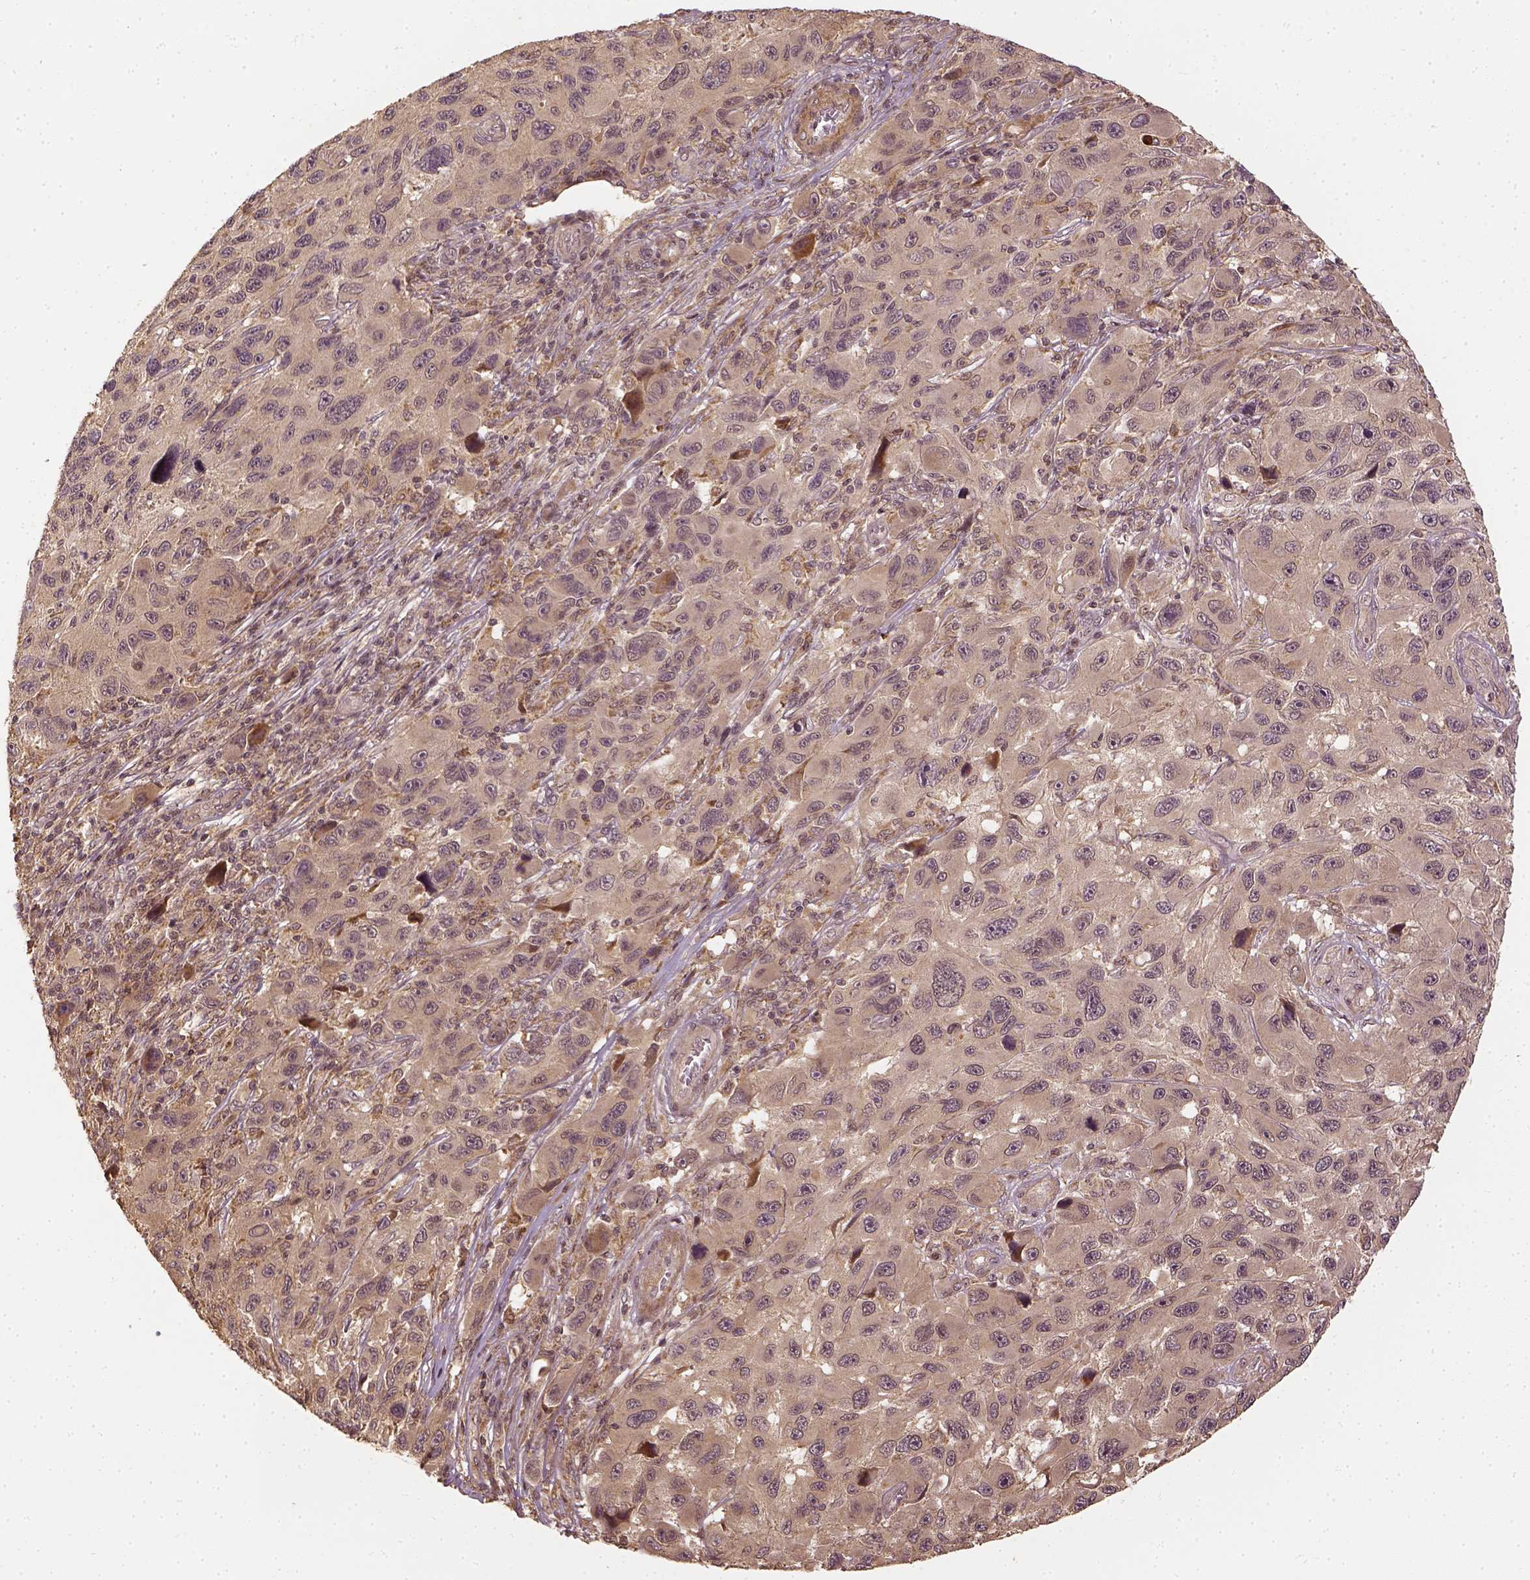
{"staining": {"intensity": "weak", "quantity": "25%-75%", "location": "cytoplasmic/membranous"}, "tissue": "melanoma", "cell_type": "Tumor cells", "image_type": "cancer", "snomed": [{"axis": "morphology", "description": "Malignant melanoma, NOS"}, {"axis": "topography", "description": "Skin"}], "caption": "Tumor cells demonstrate low levels of weak cytoplasmic/membranous staining in about 25%-75% of cells in malignant melanoma.", "gene": "VEGFA", "patient": {"sex": "male", "age": 53}}